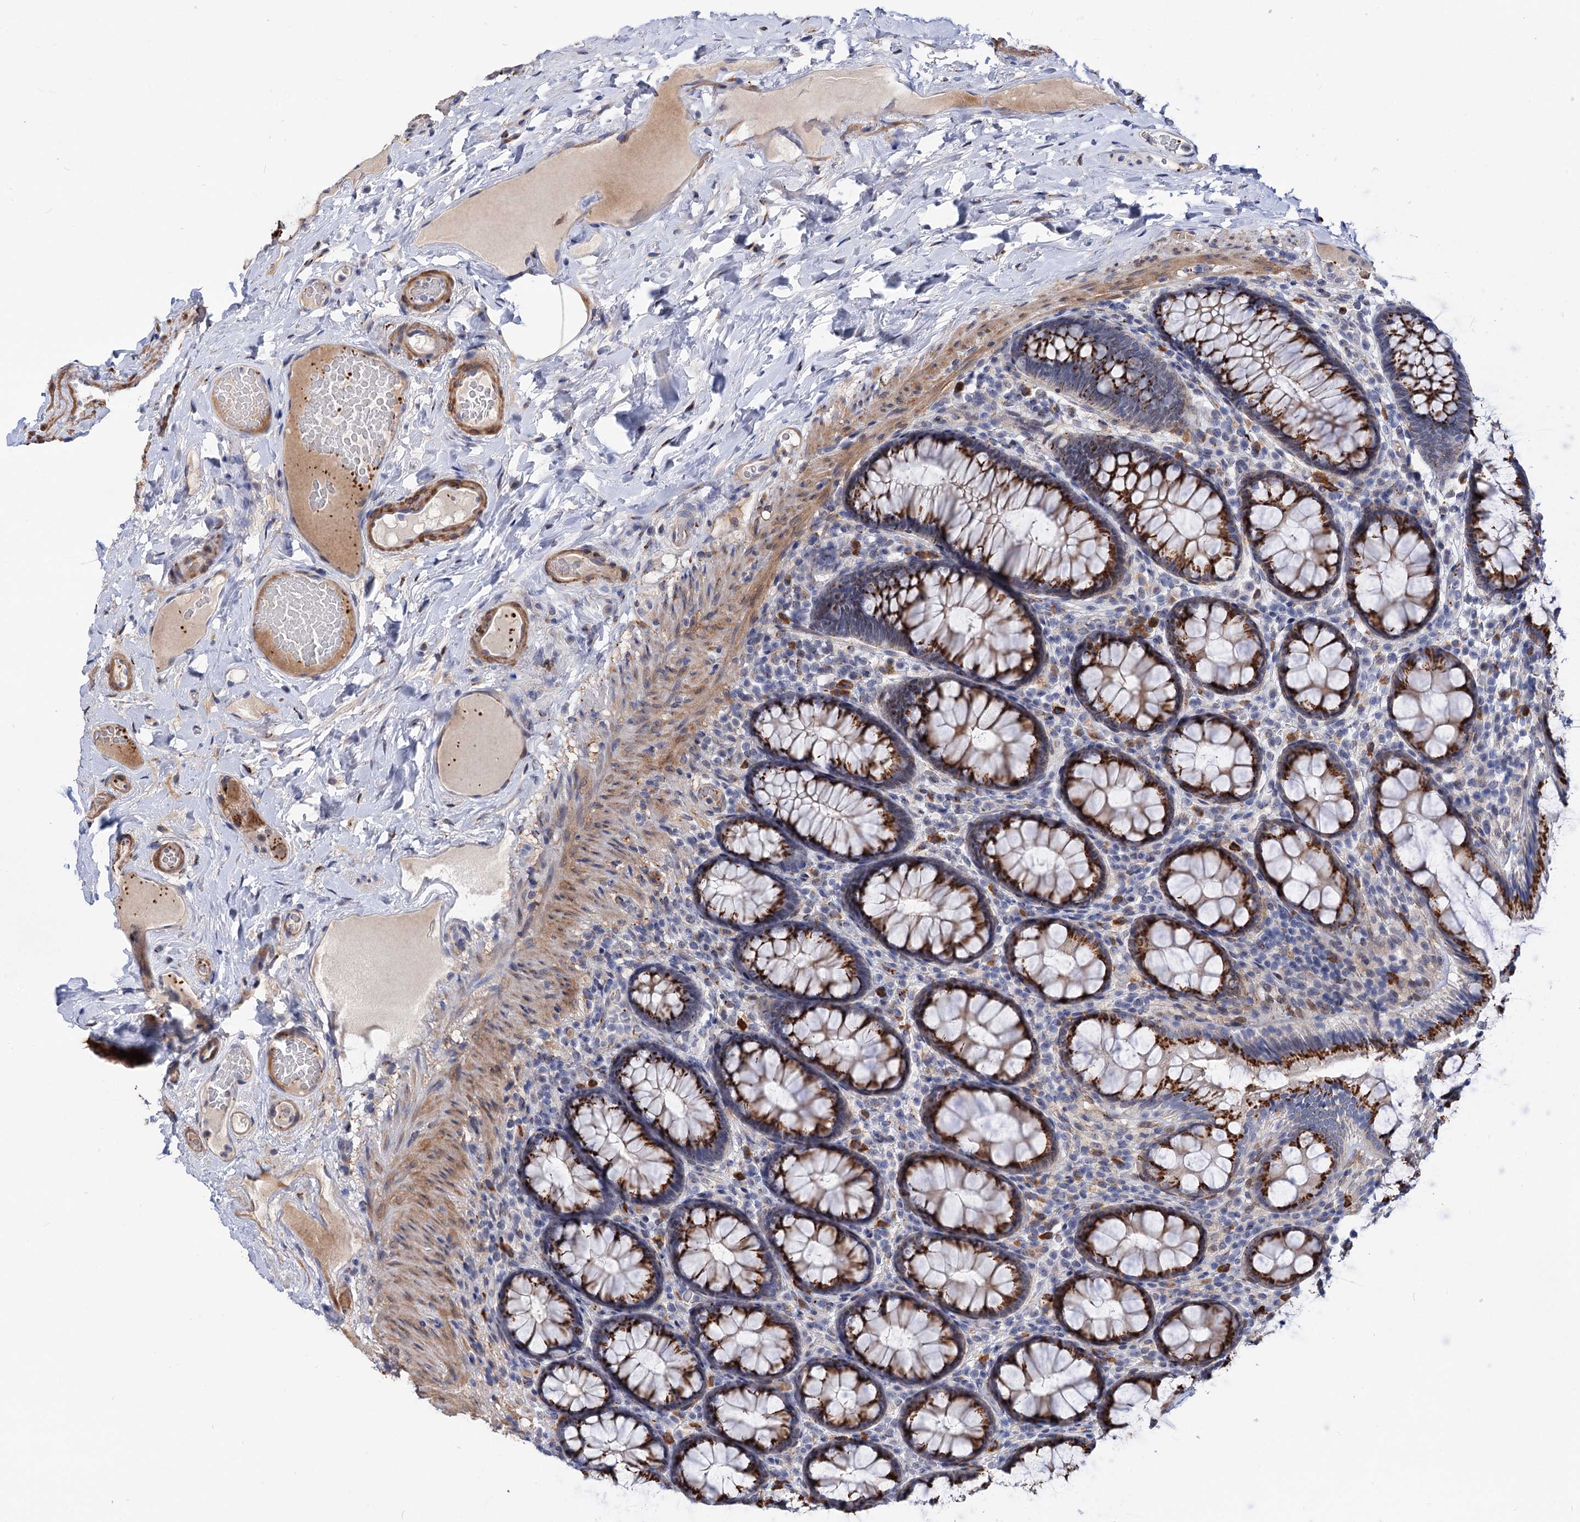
{"staining": {"intensity": "strong", "quantity": ">75%", "location": "cytoplasmic/membranous"}, "tissue": "rectum", "cell_type": "Glandular cells", "image_type": "normal", "snomed": [{"axis": "morphology", "description": "Normal tissue, NOS"}, {"axis": "topography", "description": "Rectum"}], "caption": "DAB (3,3'-diaminobenzidine) immunohistochemical staining of normal human rectum demonstrates strong cytoplasmic/membranous protein staining in about >75% of glandular cells. (Brightfield microscopy of DAB IHC at high magnification).", "gene": "C11orf96", "patient": {"sex": "male", "age": 83}}